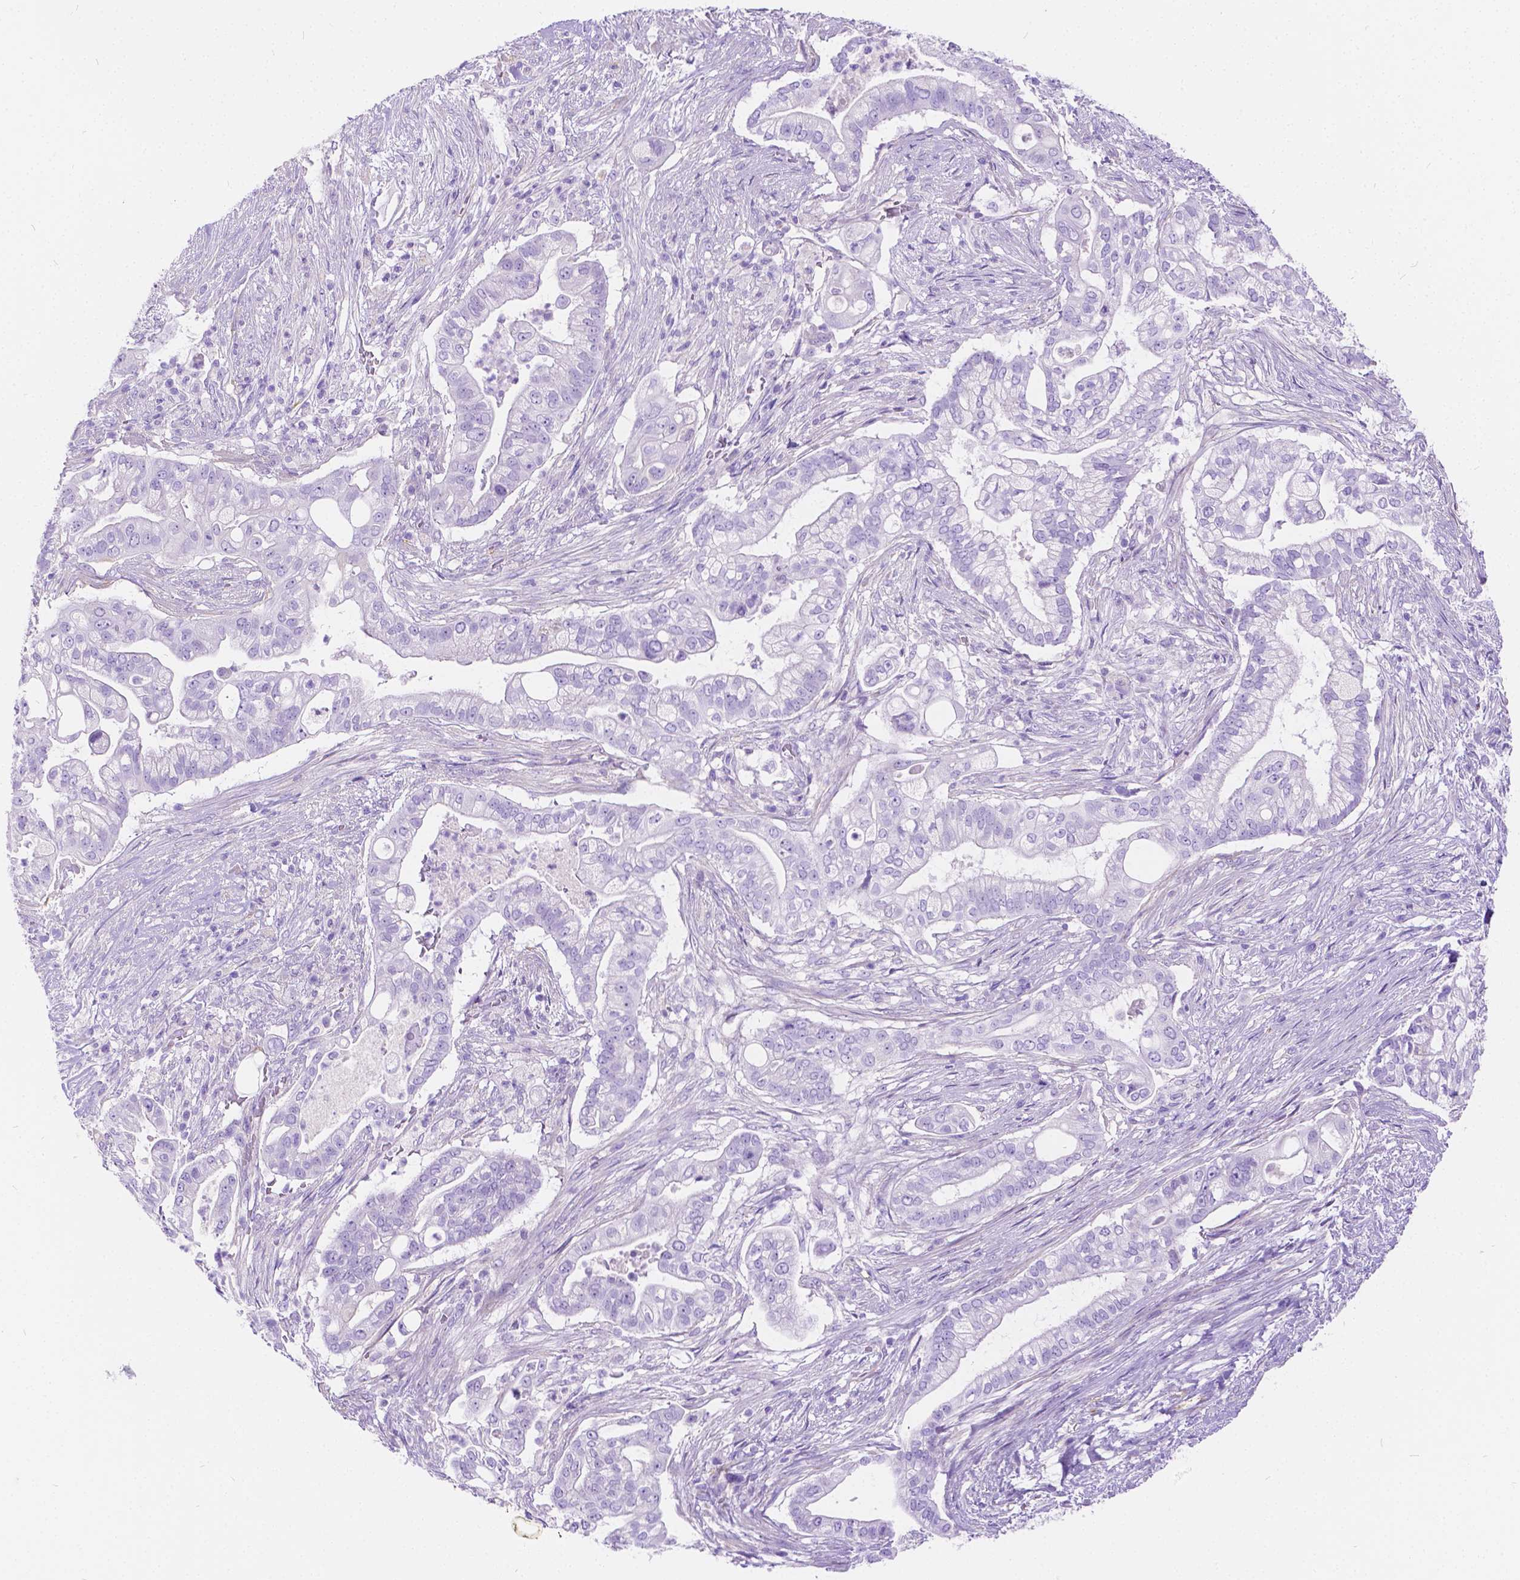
{"staining": {"intensity": "negative", "quantity": "none", "location": "none"}, "tissue": "pancreatic cancer", "cell_type": "Tumor cells", "image_type": "cancer", "snomed": [{"axis": "morphology", "description": "Adenocarcinoma, NOS"}, {"axis": "topography", "description": "Pancreas"}], "caption": "Tumor cells show no significant expression in pancreatic adenocarcinoma.", "gene": "CHRM1", "patient": {"sex": "female", "age": 69}}